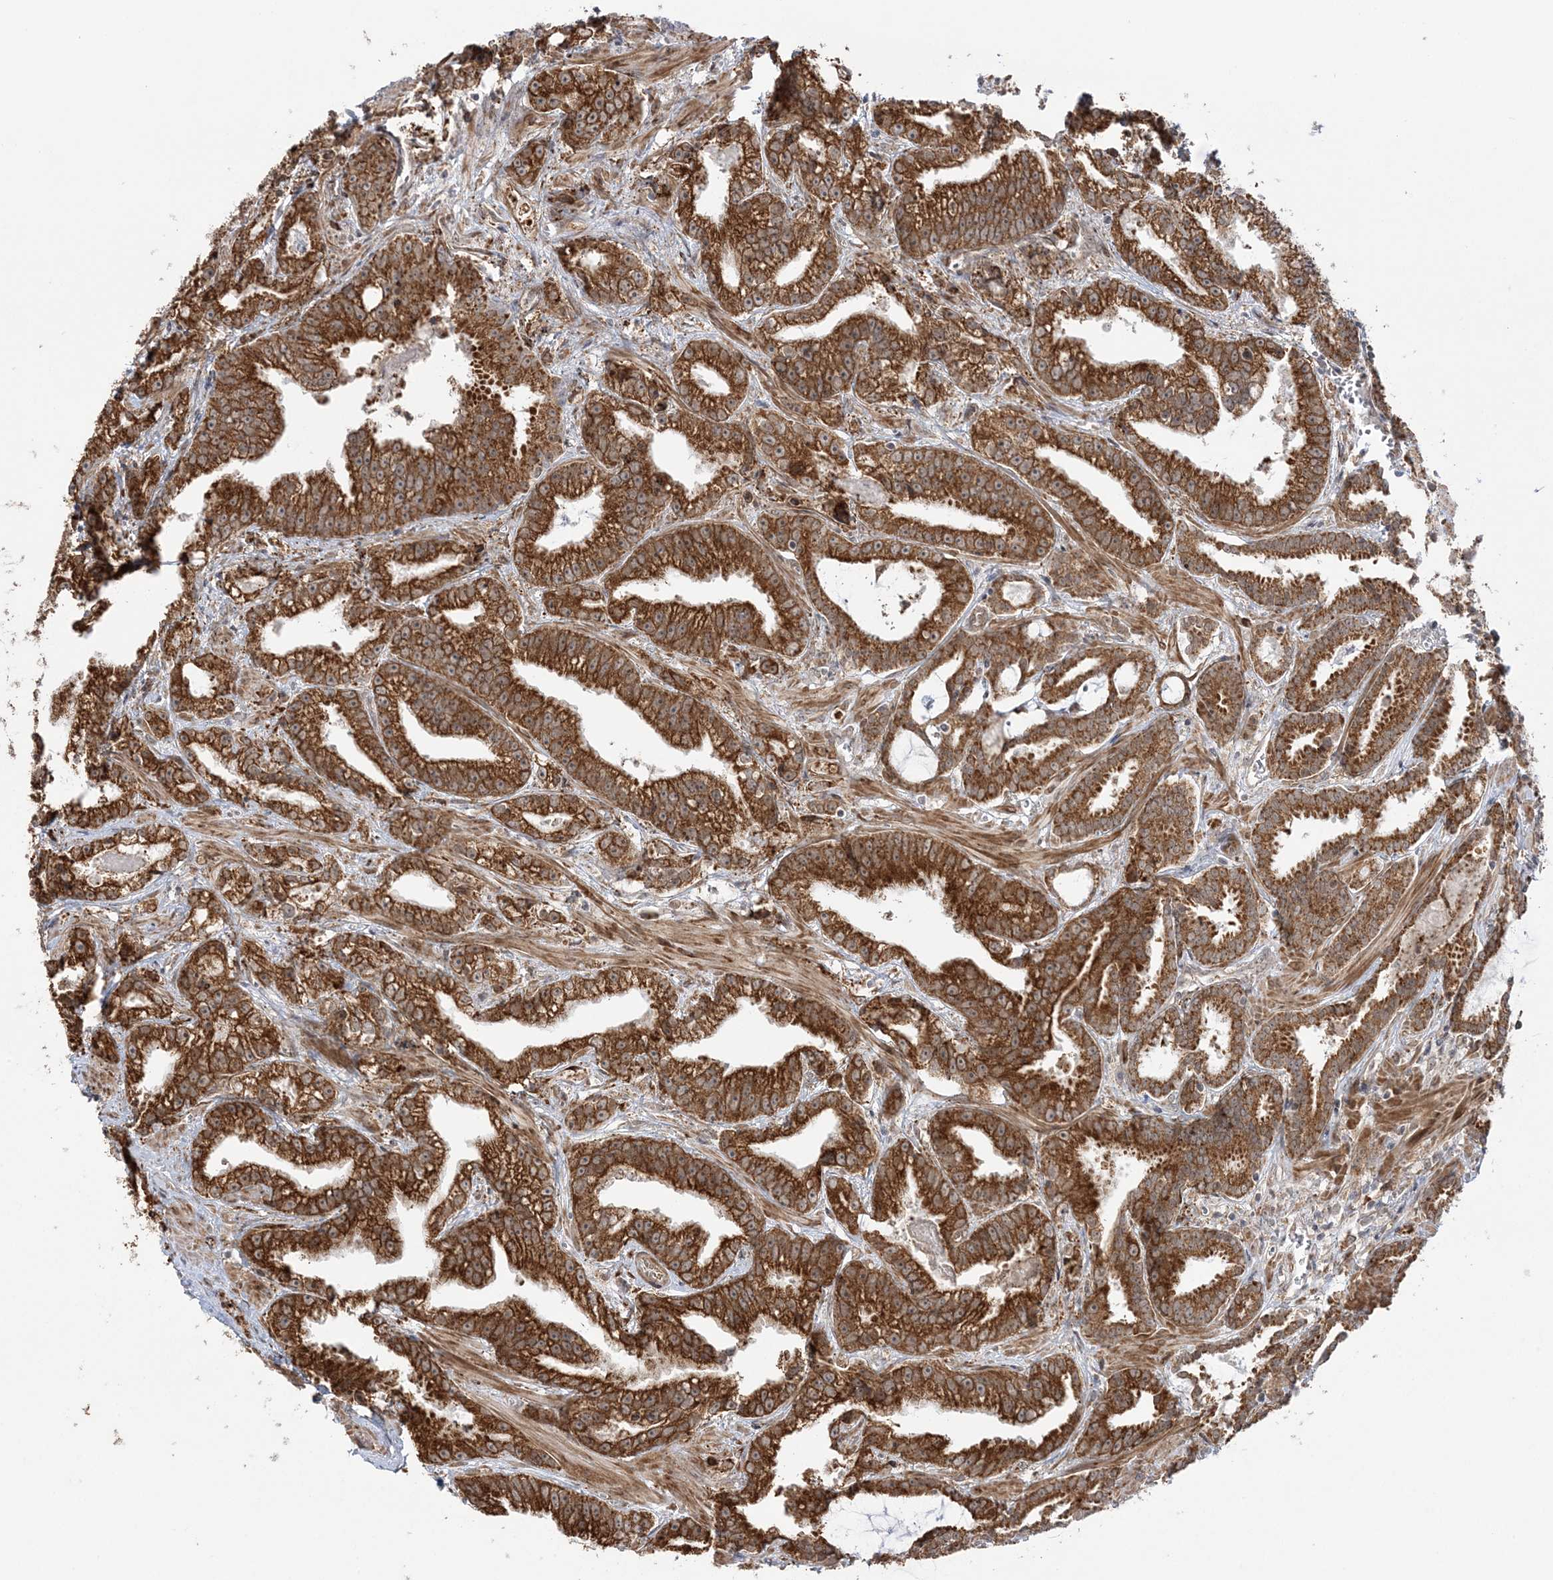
{"staining": {"intensity": "strong", "quantity": ">75%", "location": "cytoplasmic/membranous"}, "tissue": "prostate cancer", "cell_type": "Tumor cells", "image_type": "cancer", "snomed": [{"axis": "morphology", "description": "Adenocarcinoma, High grade"}, {"axis": "topography", "description": "Prostate and seminal vesicle, NOS"}], "caption": "Prostate high-grade adenocarcinoma stained for a protein (brown) shows strong cytoplasmic/membranous positive expression in approximately >75% of tumor cells.", "gene": "MRPL47", "patient": {"sex": "male", "age": 67}}